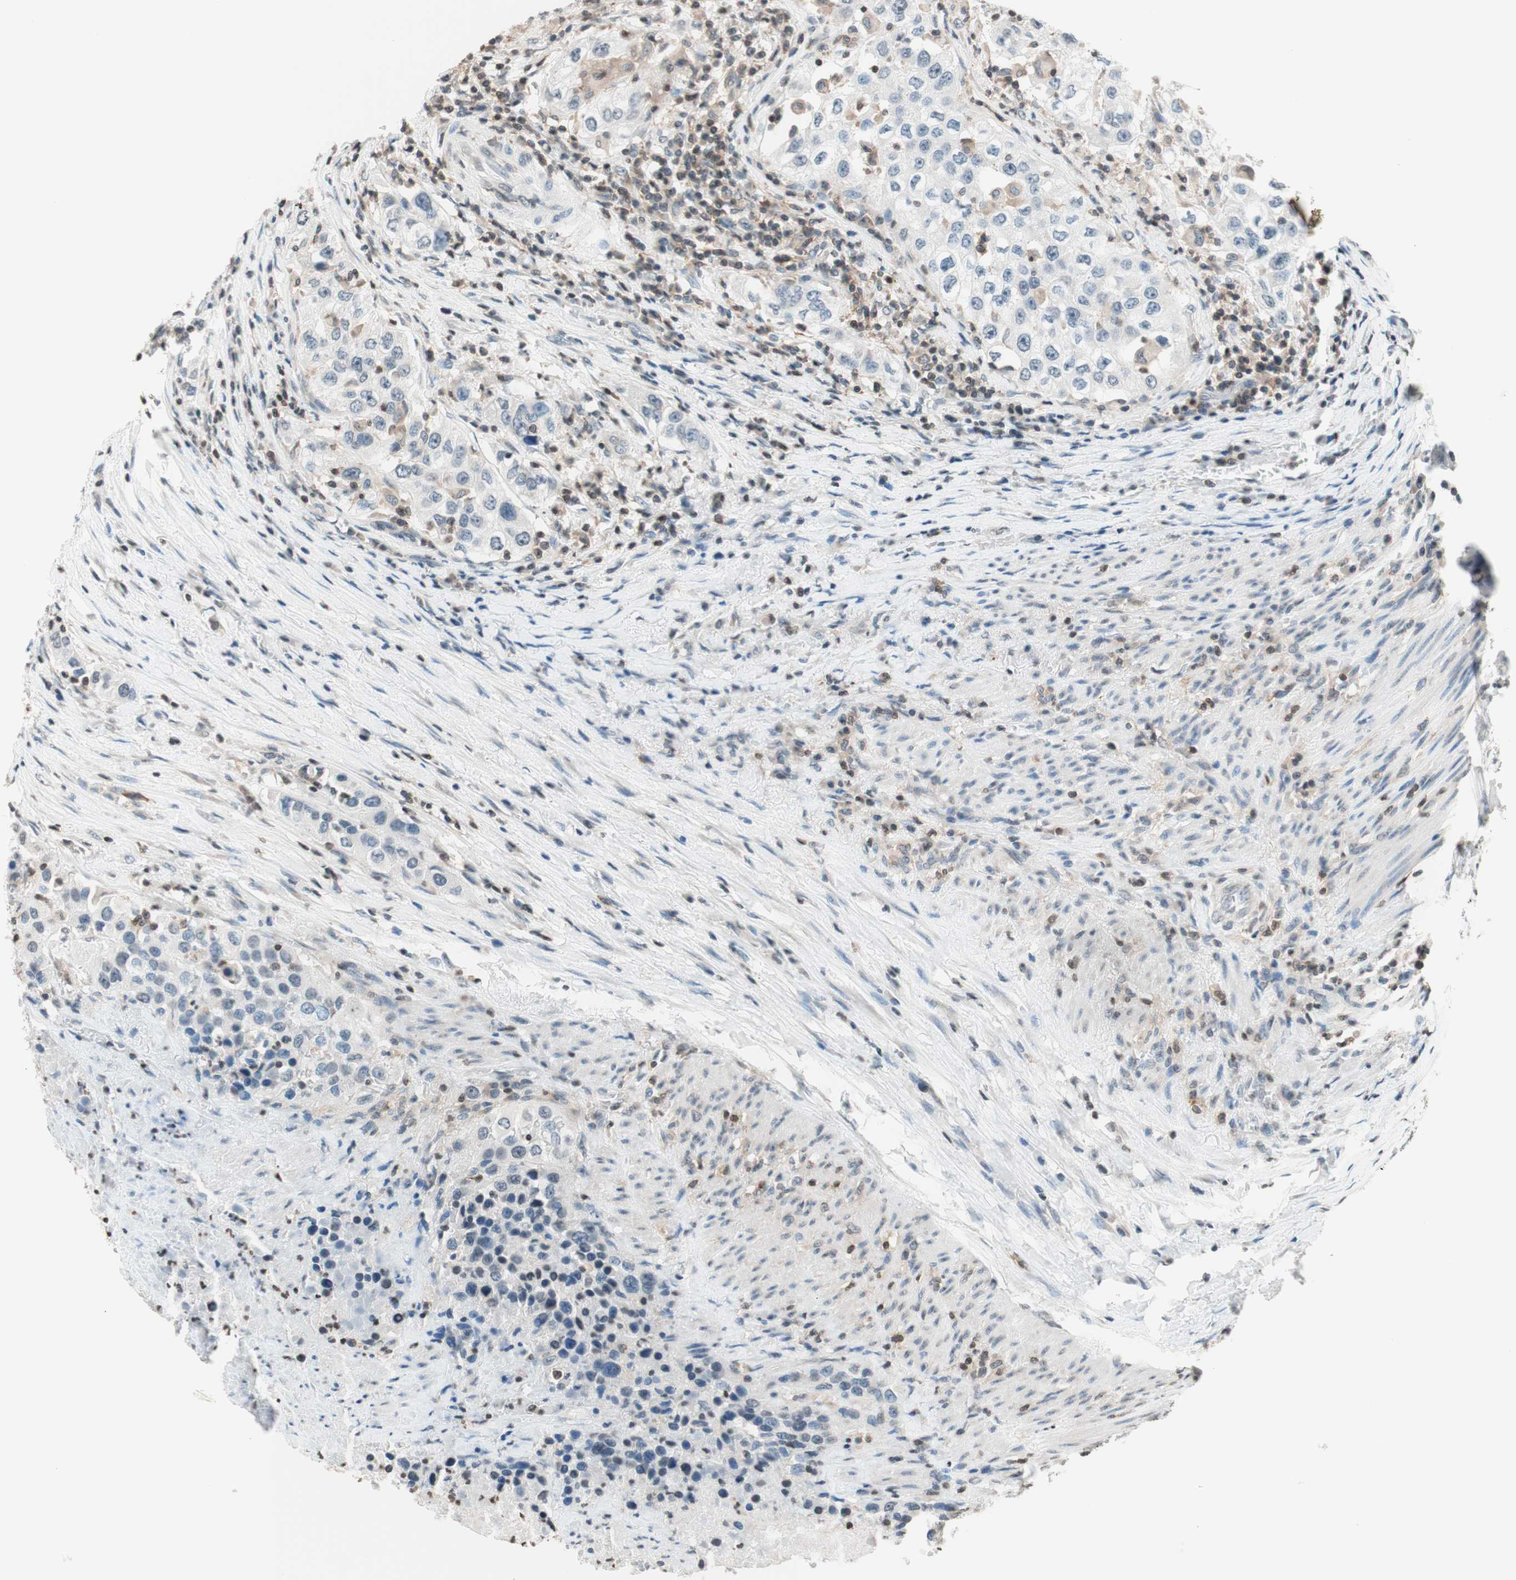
{"staining": {"intensity": "weak", "quantity": "<25%", "location": "cytoplasmic/membranous"}, "tissue": "urothelial cancer", "cell_type": "Tumor cells", "image_type": "cancer", "snomed": [{"axis": "morphology", "description": "Urothelial carcinoma, High grade"}, {"axis": "topography", "description": "Urinary bladder"}], "caption": "IHC photomicrograph of urothelial cancer stained for a protein (brown), which exhibits no expression in tumor cells.", "gene": "WIPF1", "patient": {"sex": "female", "age": 80}}